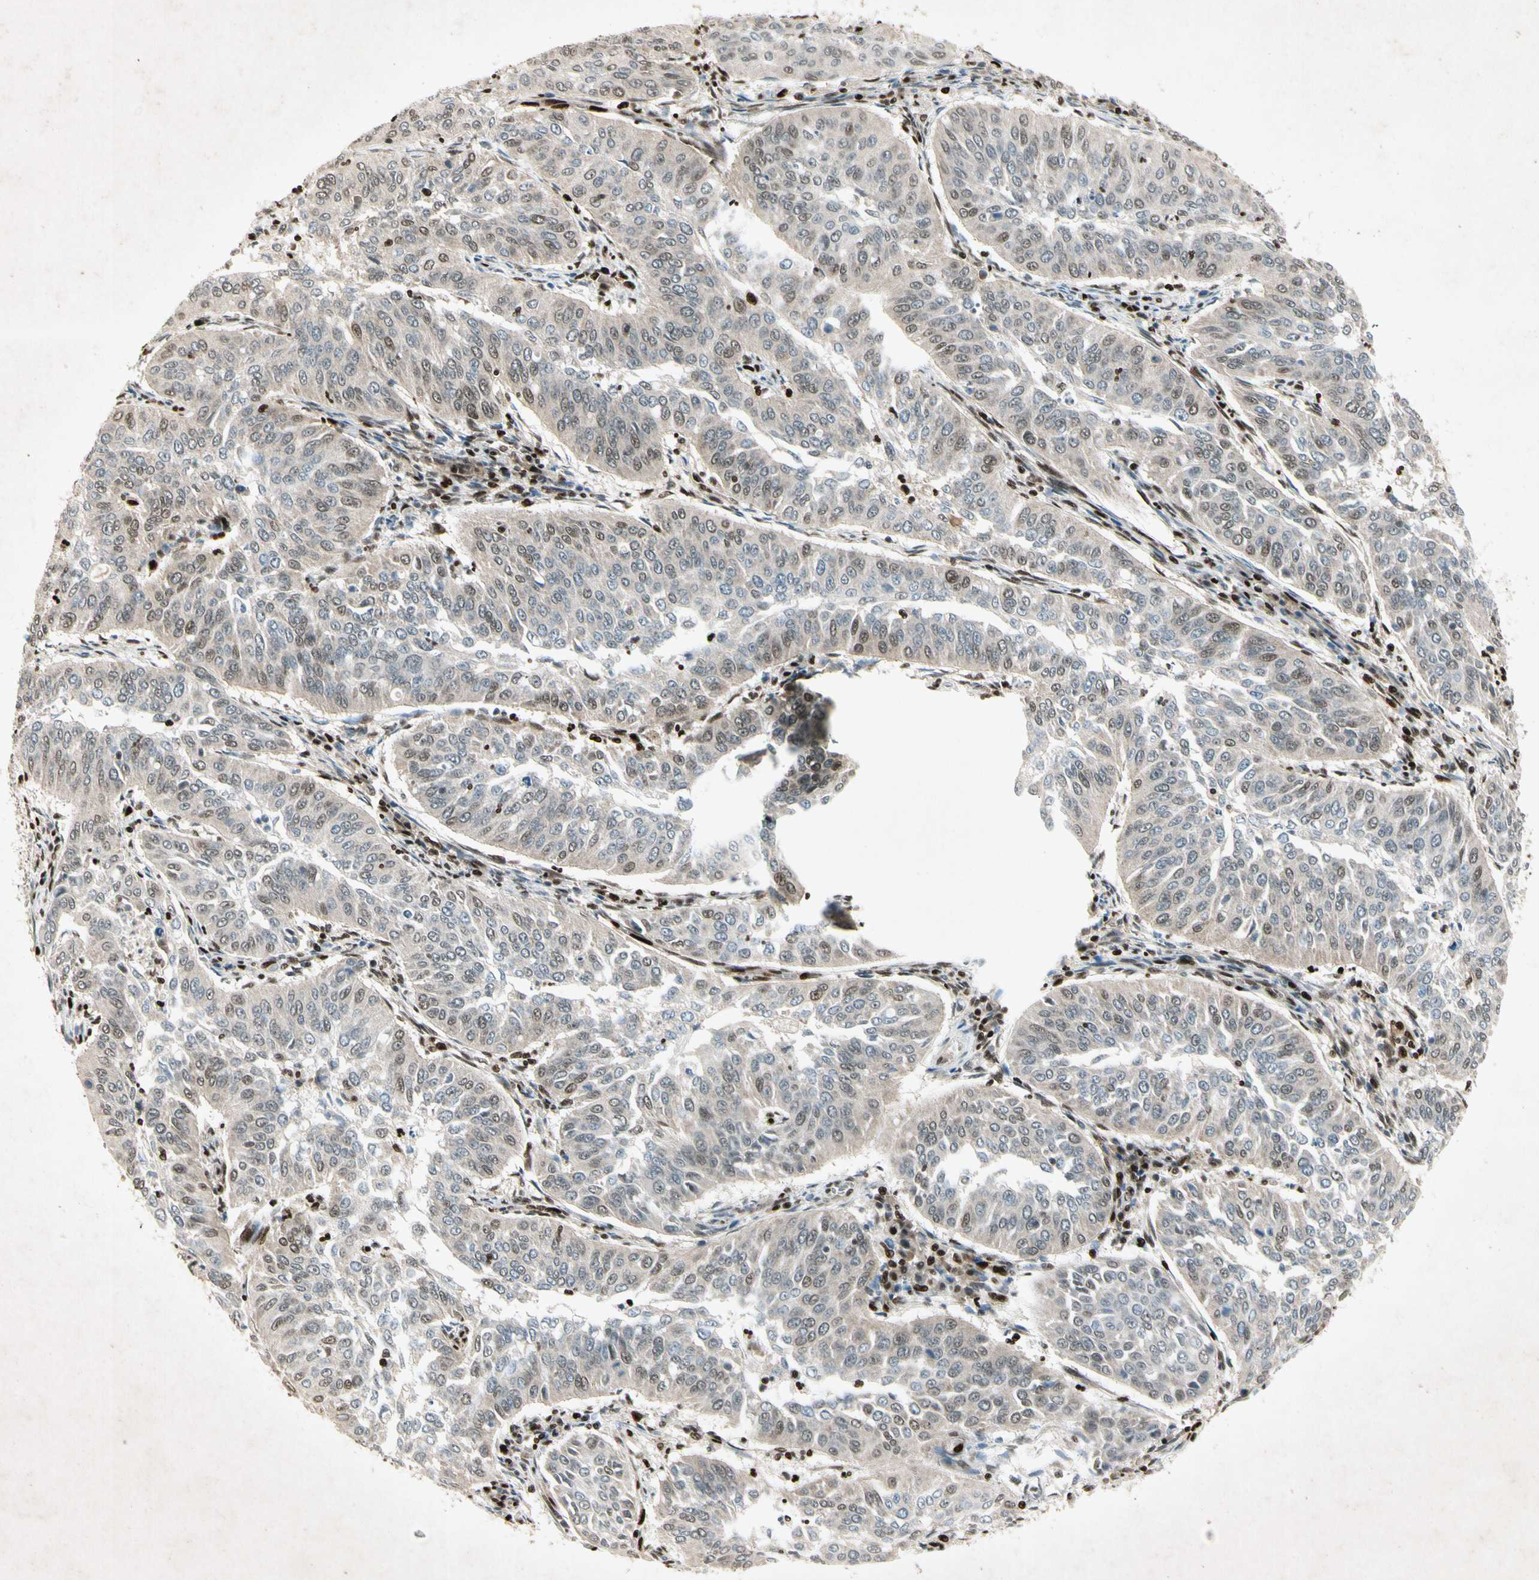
{"staining": {"intensity": "moderate", "quantity": "25%-75%", "location": "nuclear"}, "tissue": "cervical cancer", "cell_type": "Tumor cells", "image_type": "cancer", "snomed": [{"axis": "morphology", "description": "Normal tissue, NOS"}, {"axis": "morphology", "description": "Squamous cell carcinoma, NOS"}, {"axis": "topography", "description": "Cervix"}], "caption": "Tumor cells show medium levels of moderate nuclear positivity in approximately 25%-75% of cells in human squamous cell carcinoma (cervical).", "gene": "RNF43", "patient": {"sex": "female", "age": 39}}